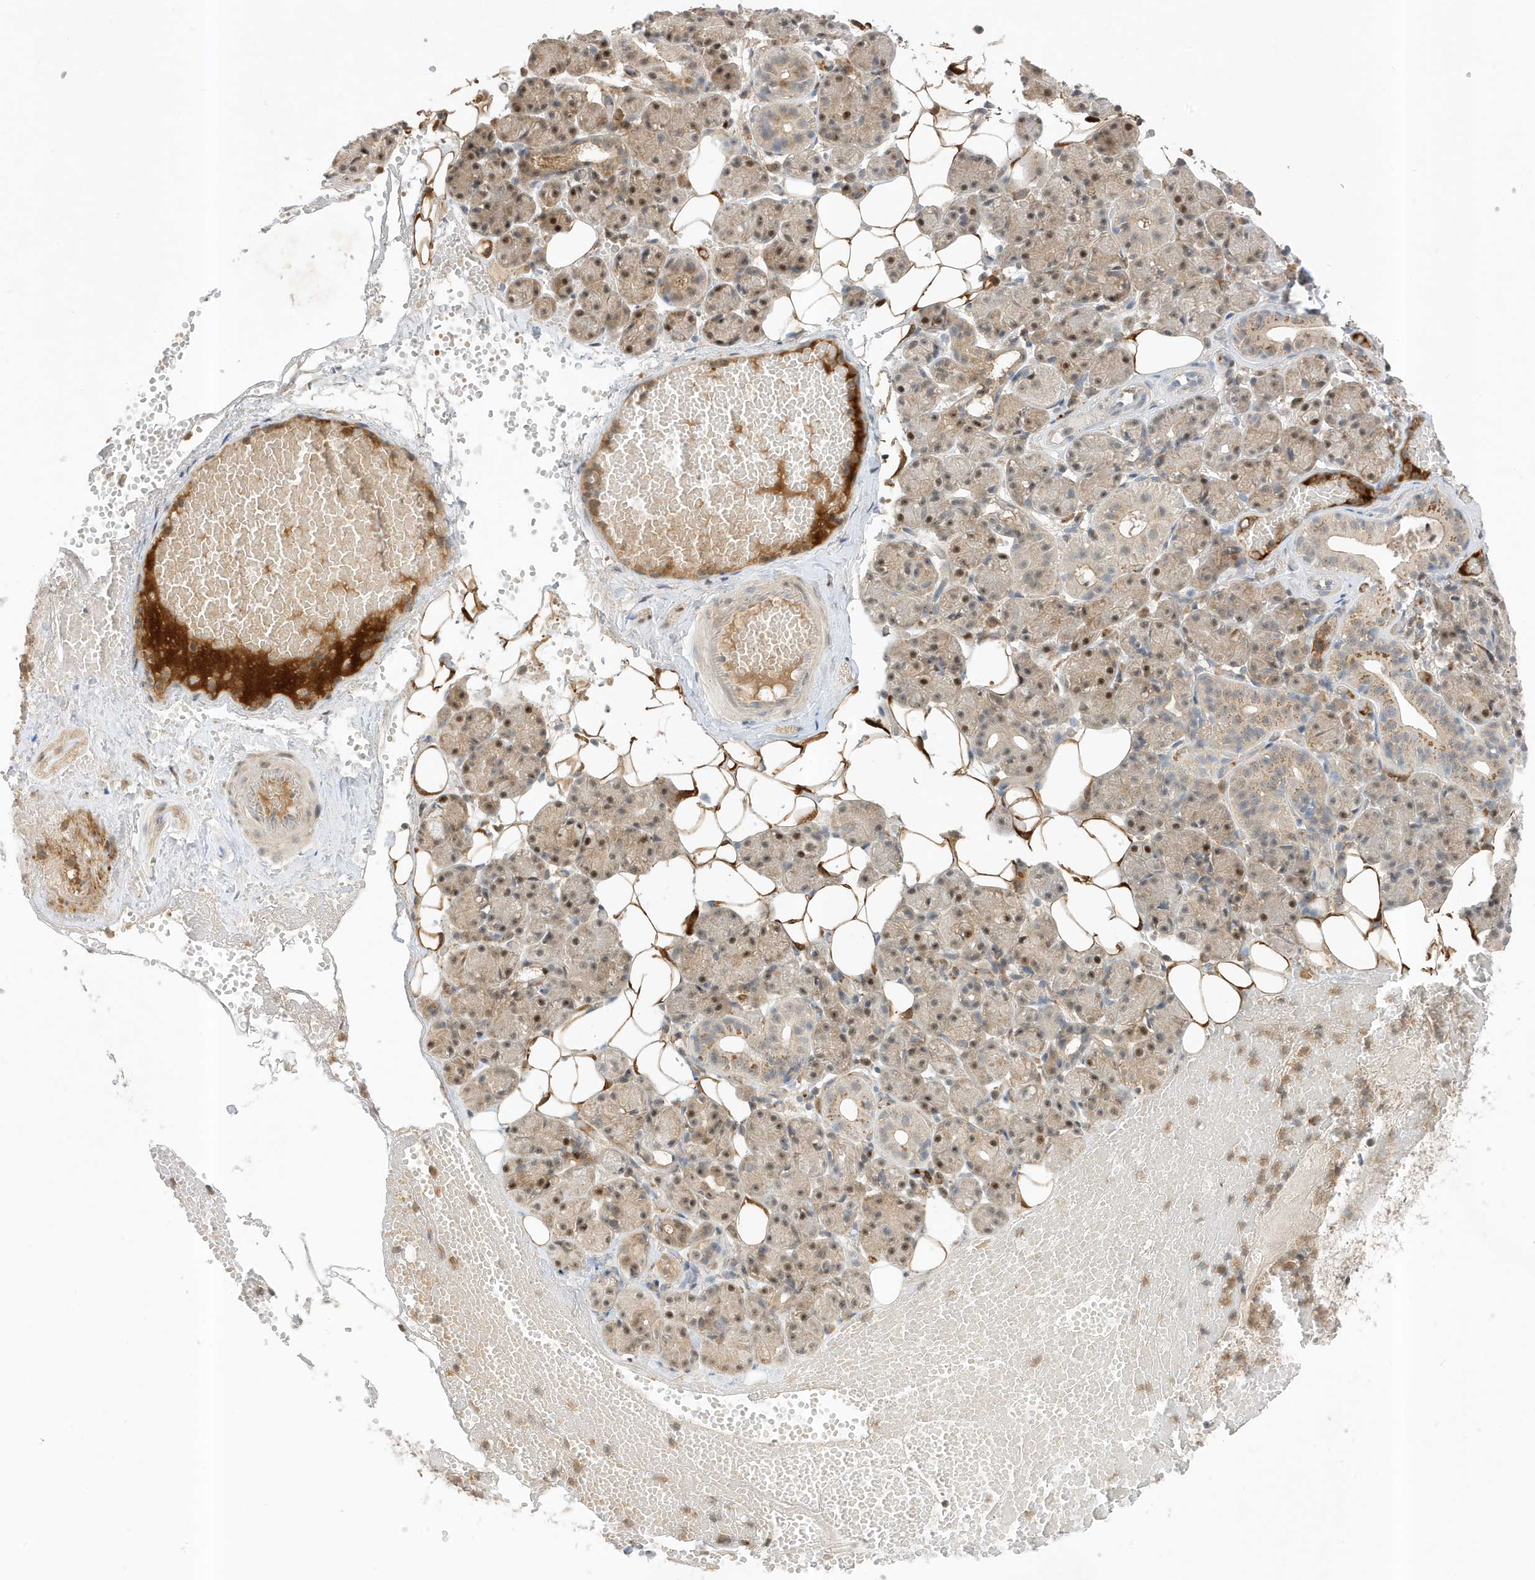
{"staining": {"intensity": "moderate", "quantity": "25%-75%", "location": "cytoplasmic/membranous,nuclear"}, "tissue": "salivary gland", "cell_type": "Glandular cells", "image_type": "normal", "snomed": [{"axis": "morphology", "description": "Normal tissue, NOS"}, {"axis": "topography", "description": "Salivary gland"}], "caption": "Normal salivary gland shows moderate cytoplasmic/membranous,nuclear positivity in approximately 25%-75% of glandular cells (Brightfield microscopy of DAB IHC at high magnification)..", "gene": "MAST3", "patient": {"sex": "male", "age": 63}}